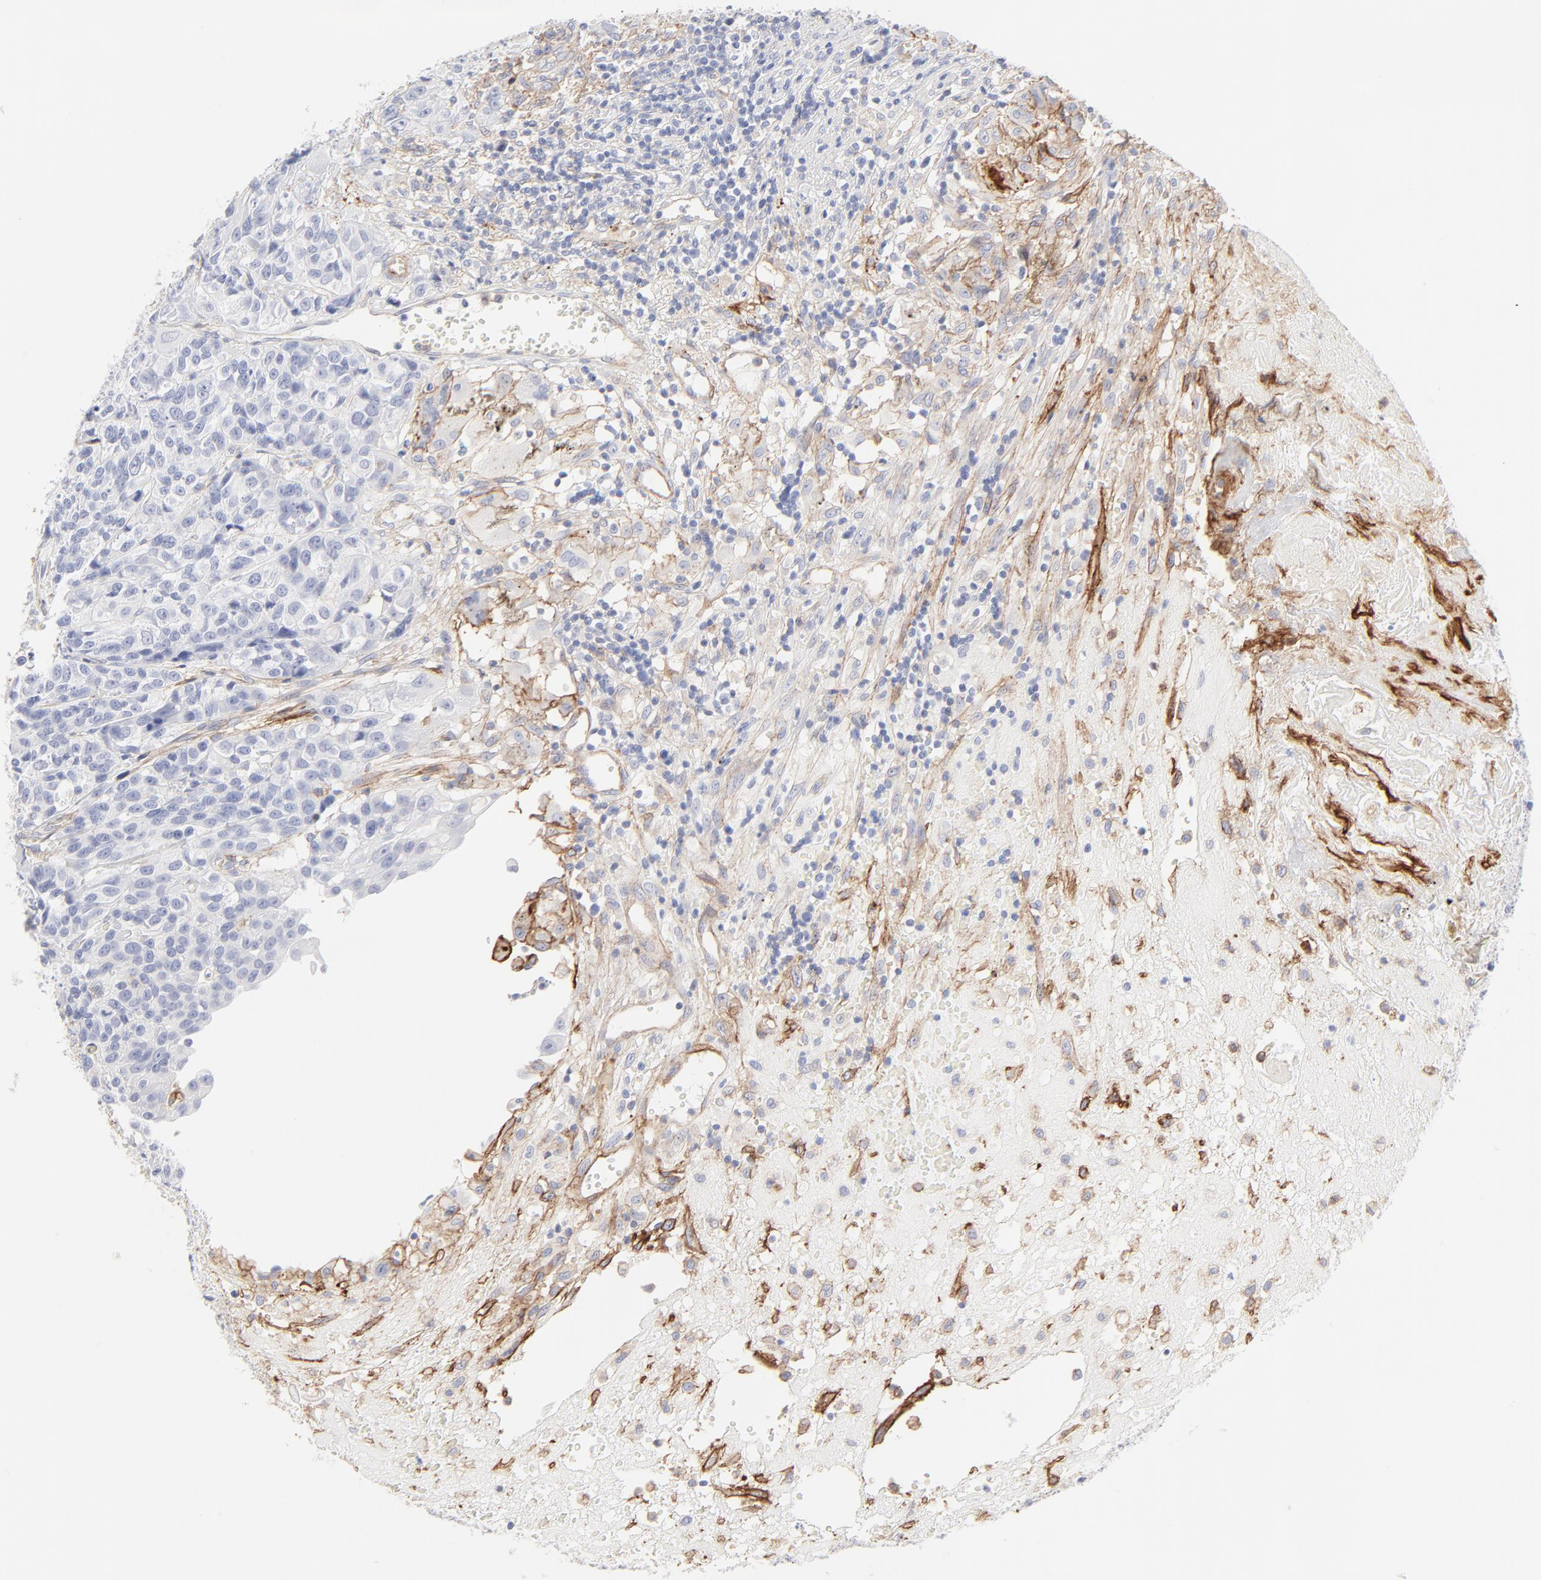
{"staining": {"intensity": "negative", "quantity": "none", "location": "none"}, "tissue": "urothelial cancer", "cell_type": "Tumor cells", "image_type": "cancer", "snomed": [{"axis": "morphology", "description": "Urothelial carcinoma, High grade"}, {"axis": "topography", "description": "Urinary bladder"}], "caption": "Immunohistochemistry histopathology image of urothelial cancer stained for a protein (brown), which displays no staining in tumor cells.", "gene": "ITGA5", "patient": {"sex": "female", "age": 81}}